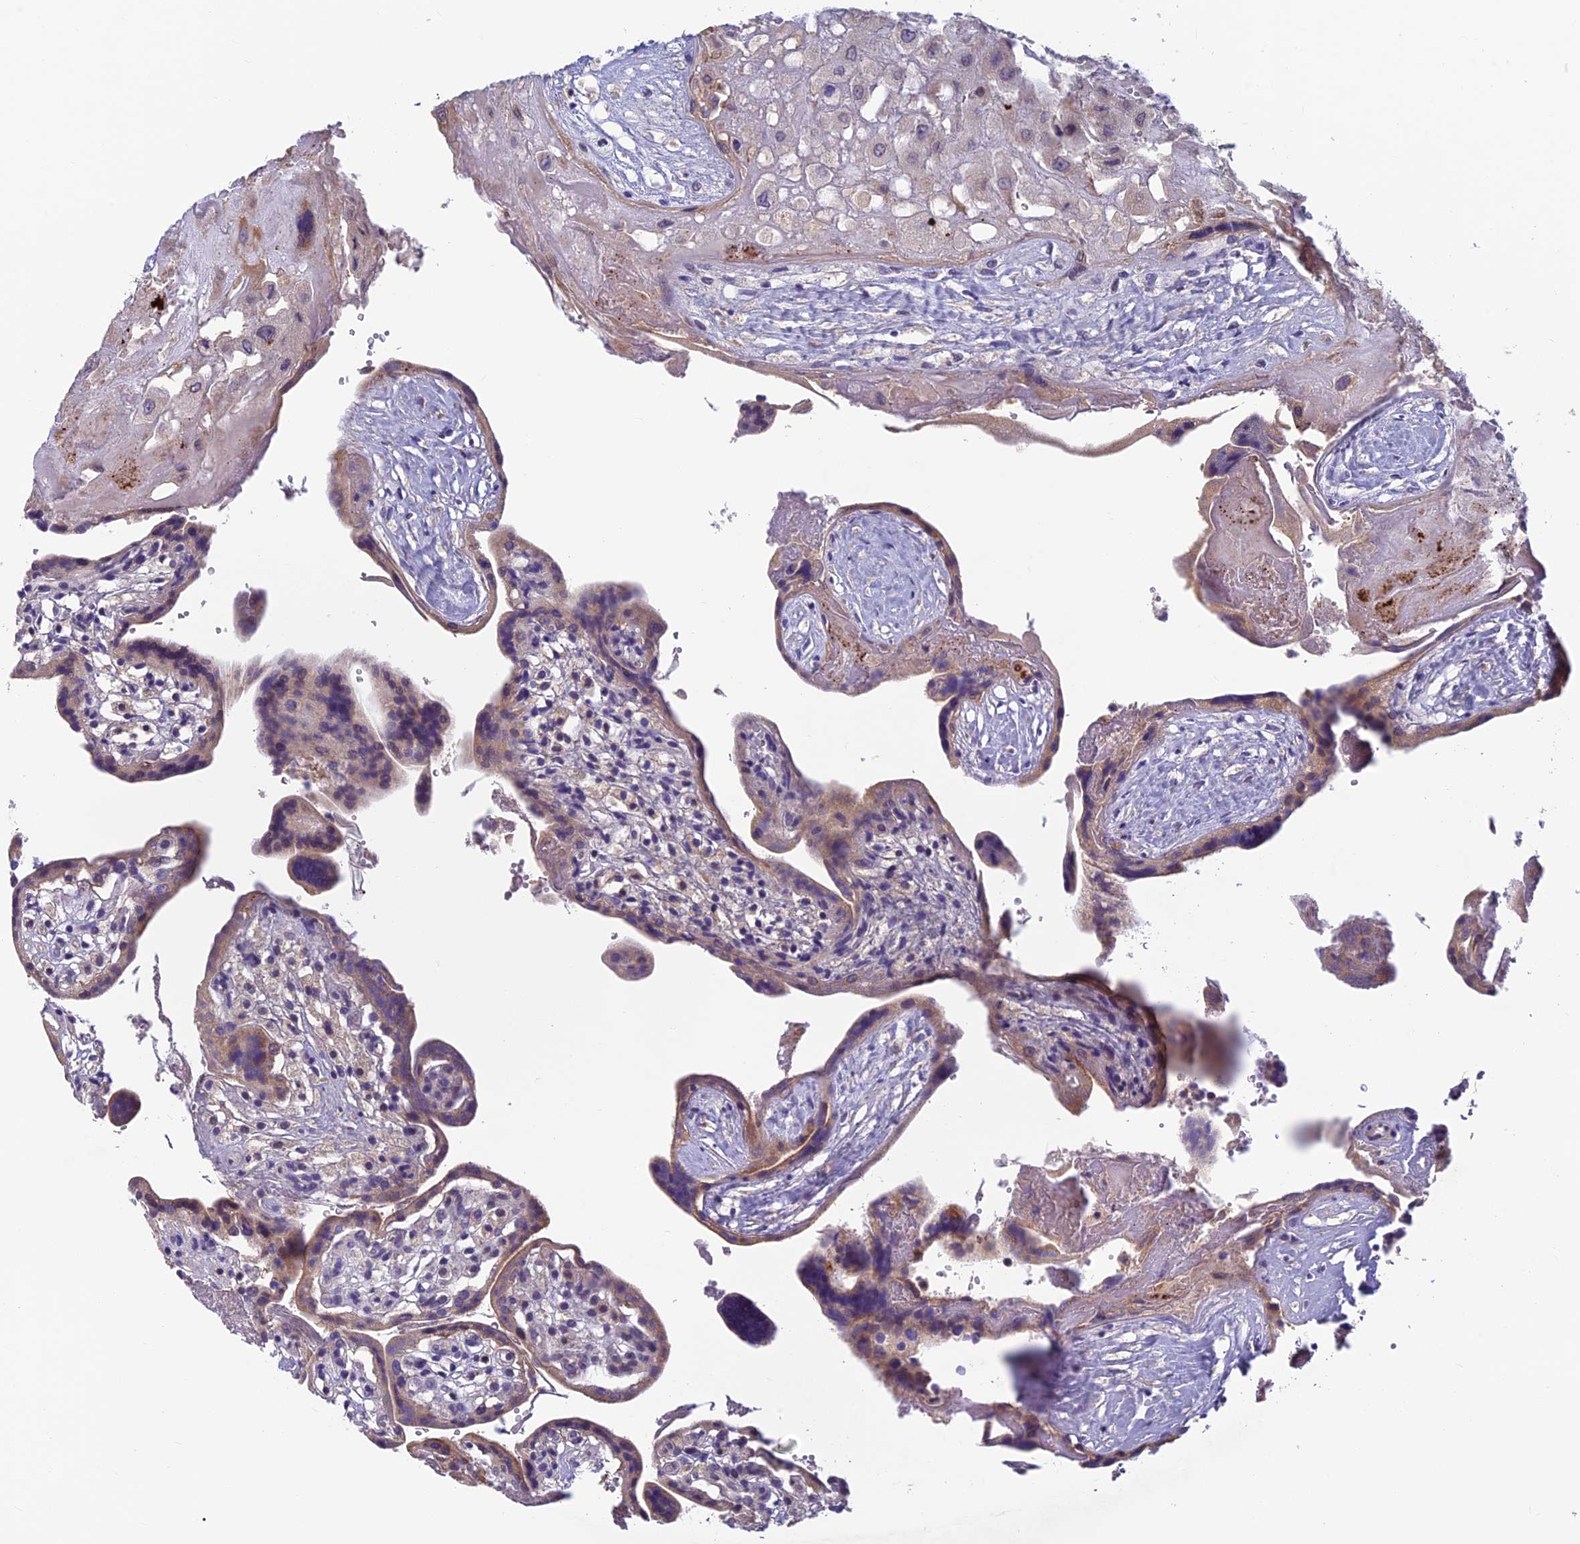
{"staining": {"intensity": "negative", "quantity": "none", "location": "none"}, "tissue": "placenta", "cell_type": "Decidual cells", "image_type": "normal", "snomed": [{"axis": "morphology", "description": "Normal tissue, NOS"}, {"axis": "topography", "description": "Placenta"}], "caption": "The micrograph displays no staining of decidual cells in unremarkable placenta.", "gene": "HECA", "patient": {"sex": "female", "age": 37}}